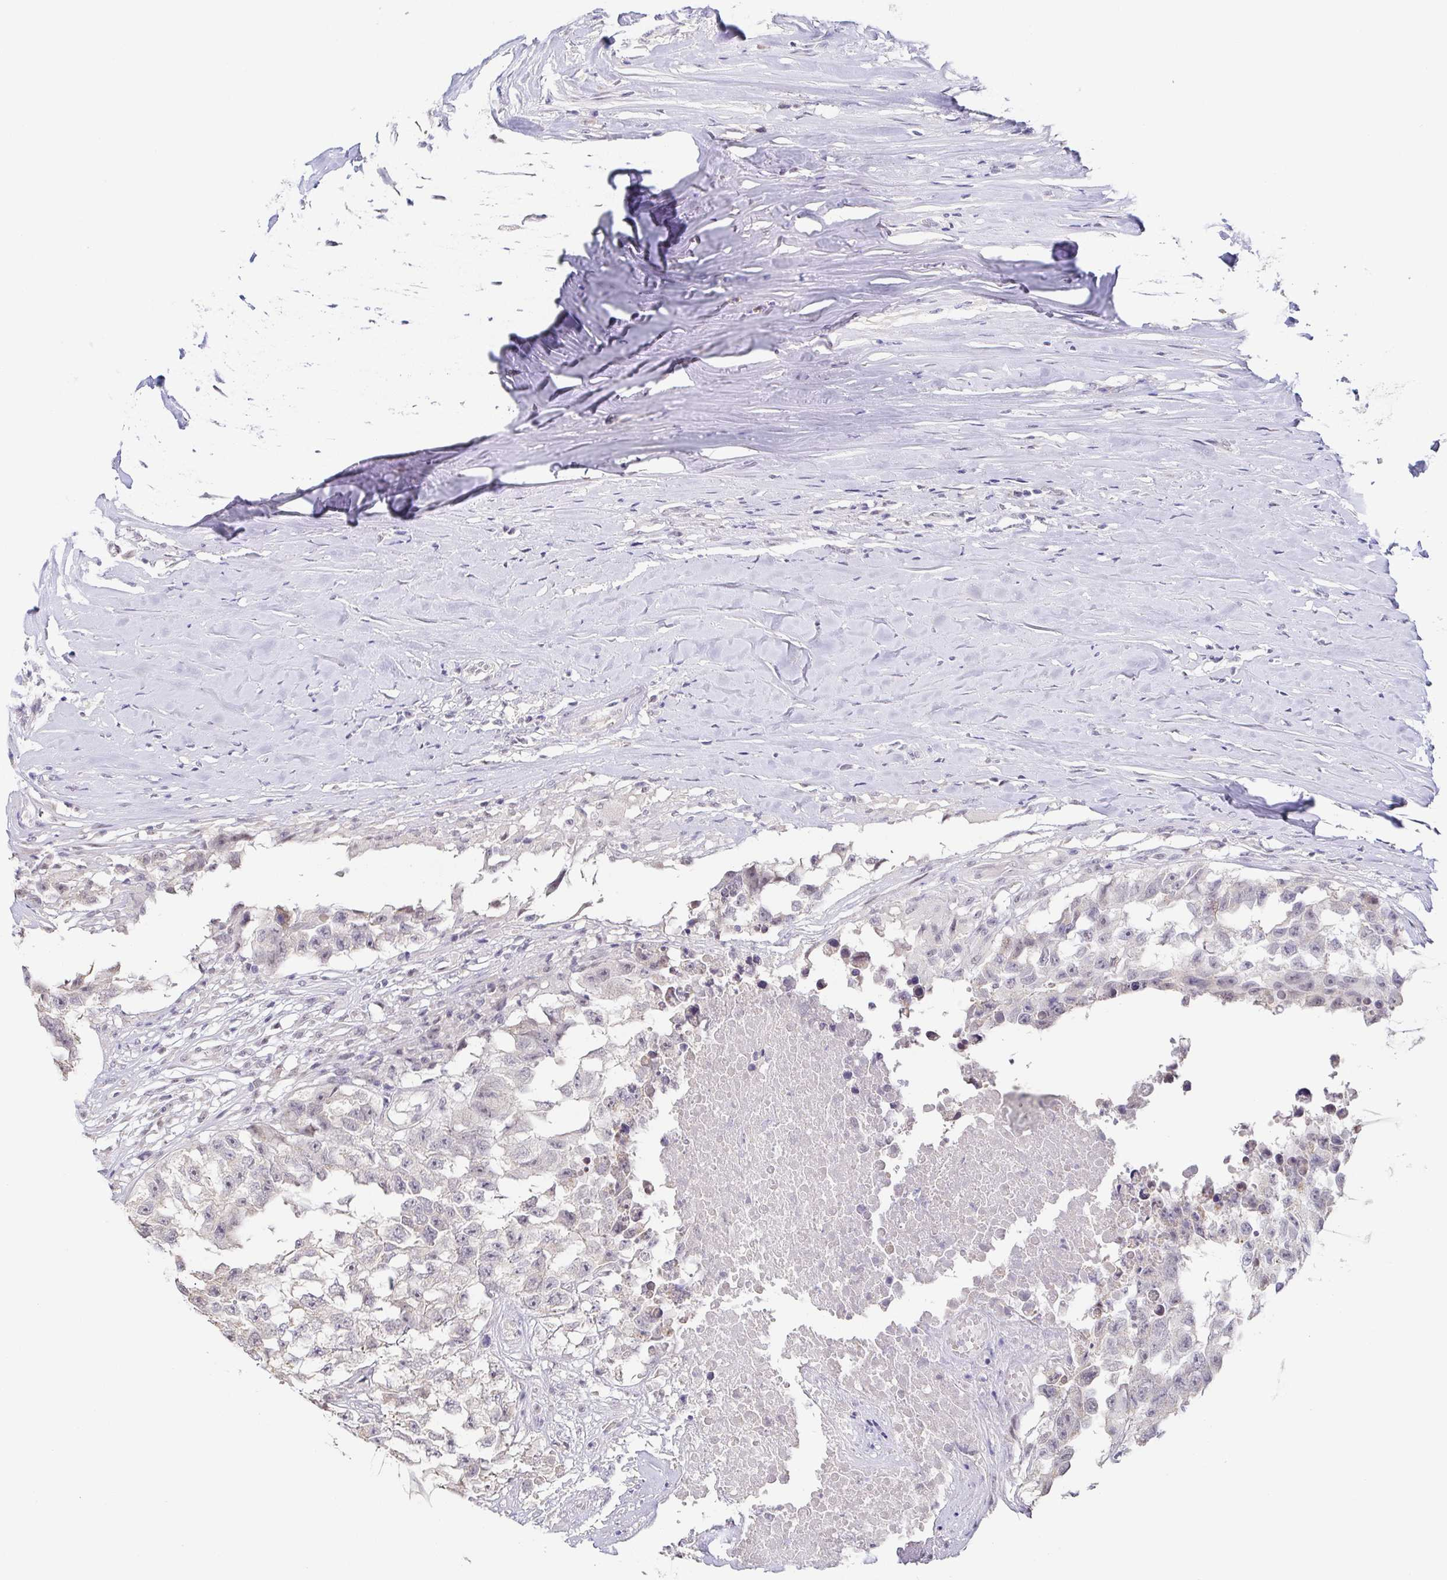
{"staining": {"intensity": "negative", "quantity": "none", "location": "none"}, "tissue": "testis cancer", "cell_type": "Tumor cells", "image_type": "cancer", "snomed": [{"axis": "morphology", "description": "Carcinoma, Embryonal, NOS"}, {"axis": "topography", "description": "Testis"}], "caption": "The immunohistochemistry (IHC) micrograph has no significant staining in tumor cells of testis cancer tissue.", "gene": "NEFH", "patient": {"sex": "male", "age": 83}}